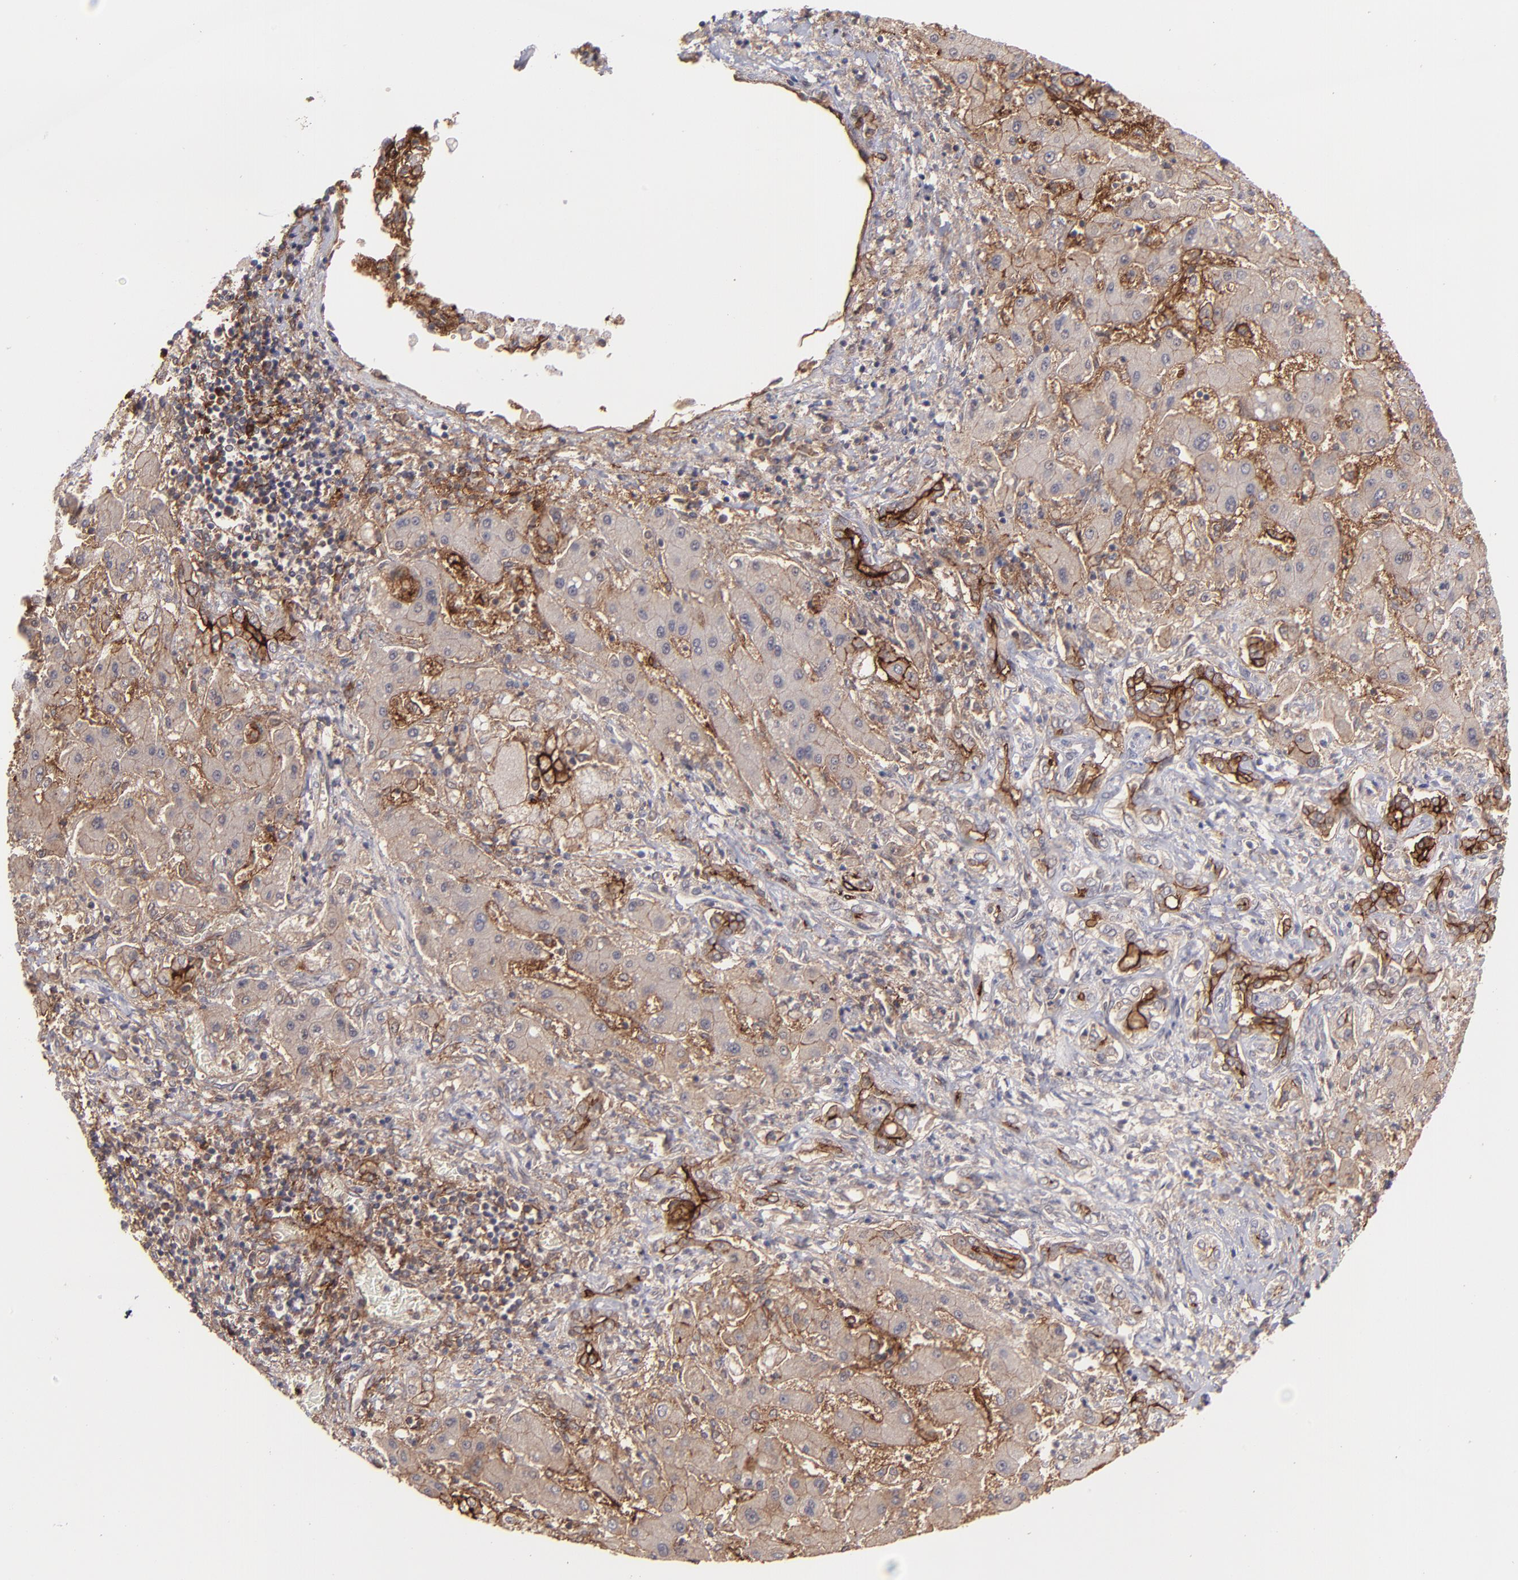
{"staining": {"intensity": "moderate", "quantity": "25%-75%", "location": "cytoplasmic/membranous"}, "tissue": "liver cancer", "cell_type": "Tumor cells", "image_type": "cancer", "snomed": [{"axis": "morphology", "description": "Cholangiocarcinoma"}, {"axis": "topography", "description": "Liver"}], "caption": "IHC of human liver cholangiocarcinoma shows medium levels of moderate cytoplasmic/membranous staining in about 25%-75% of tumor cells.", "gene": "ICAM1", "patient": {"sex": "male", "age": 50}}